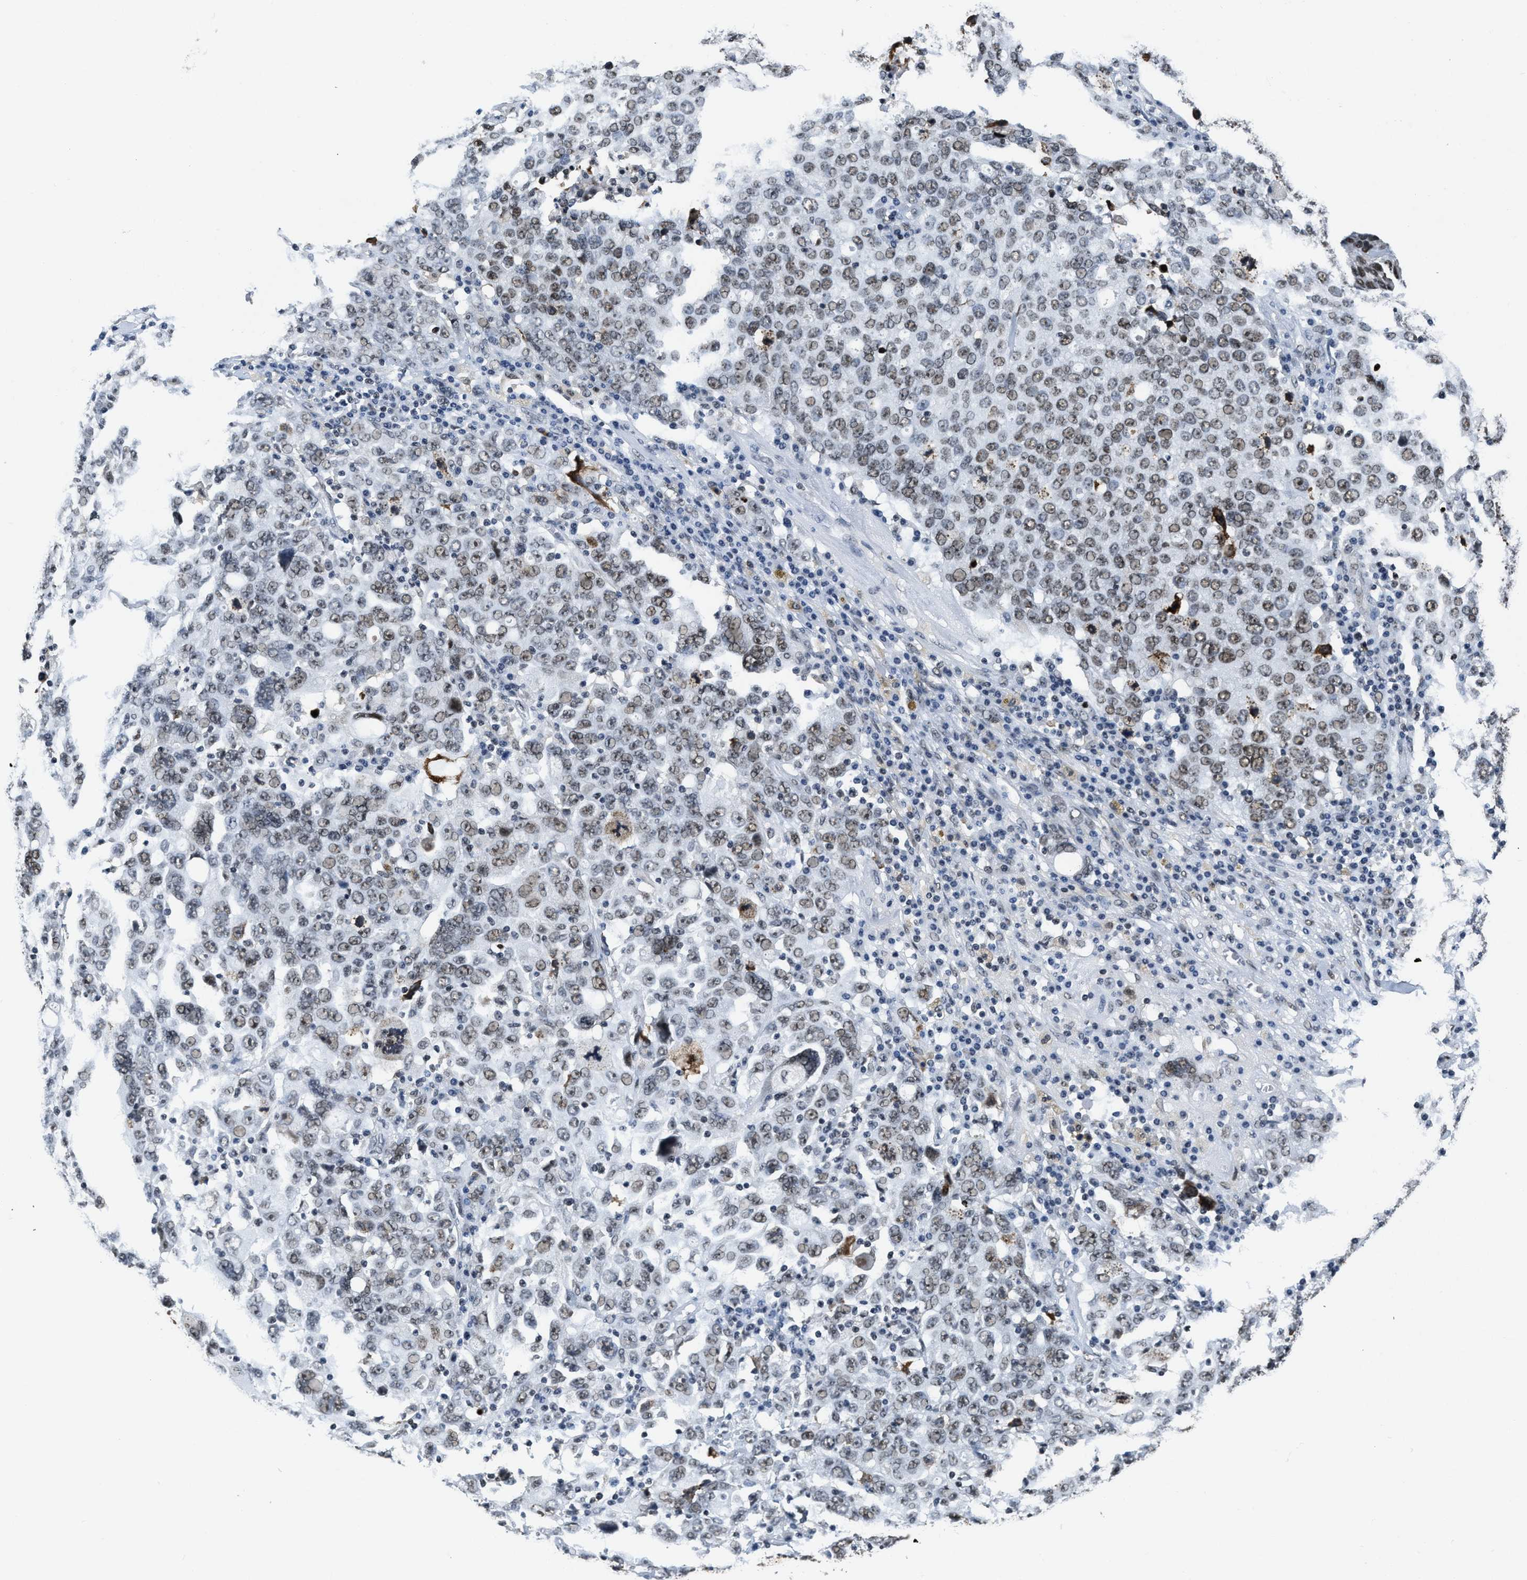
{"staining": {"intensity": "weak", "quantity": "25%-75%", "location": "nuclear"}, "tissue": "ovarian cancer", "cell_type": "Tumor cells", "image_type": "cancer", "snomed": [{"axis": "morphology", "description": "Carcinoma, endometroid"}, {"axis": "topography", "description": "Ovary"}], "caption": "Weak nuclear staining is present in about 25%-75% of tumor cells in ovarian cancer.", "gene": "SUPT16H", "patient": {"sex": "female", "age": 62}}